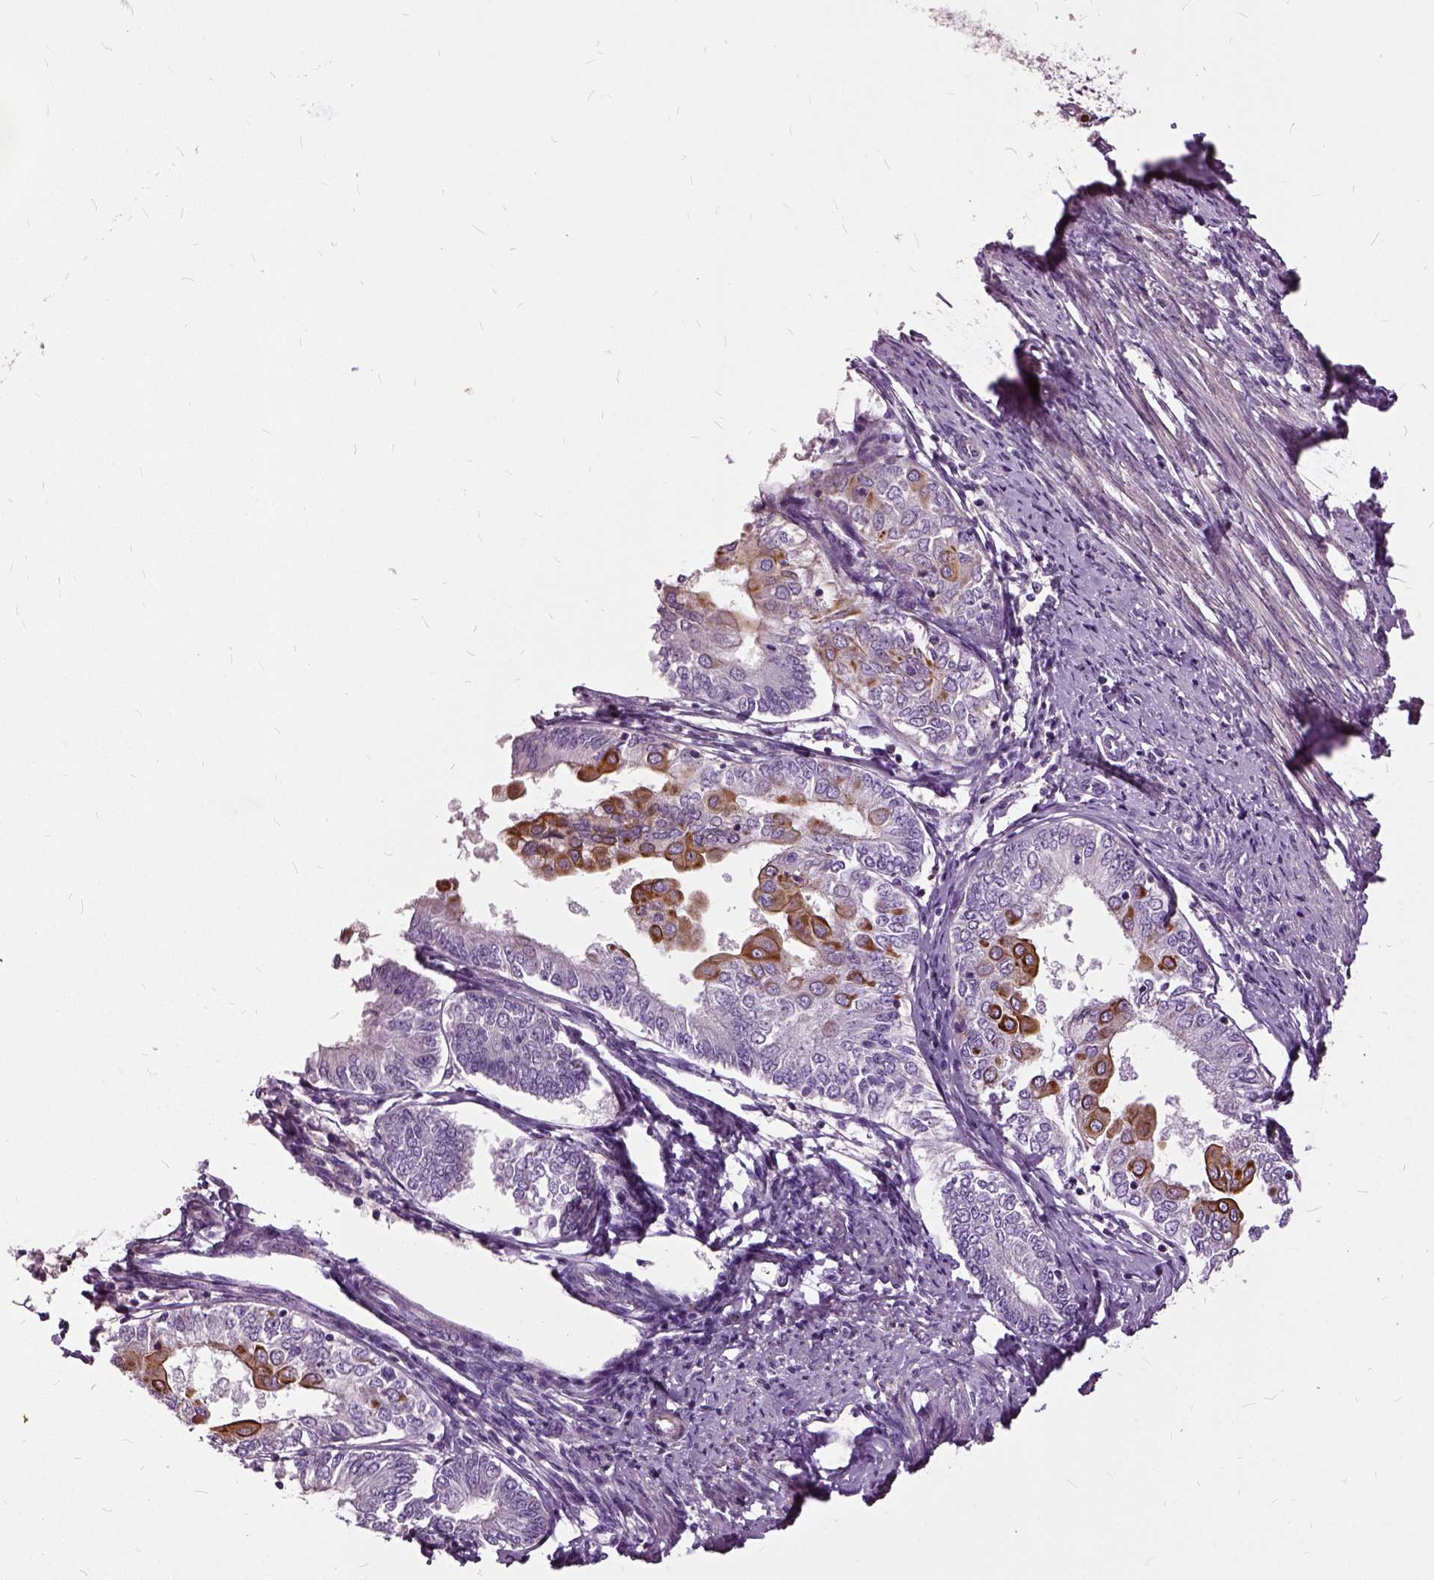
{"staining": {"intensity": "moderate", "quantity": "25%-75%", "location": "cytoplasmic/membranous"}, "tissue": "endometrial cancer", "cell_type": "Tumor cells", "image_type": "cancer", "snomed": [{"axis": "morphology", "description": "Adenocarcinoma, NOS"}, {"axis": "topography", "description": "Endometrium"}], "caption": "Human endometrial cancer (adenocarcinoma) stained with a protein marker displays moderate staining in tumor cells.", "gene": "ILRUN", "patient": {"sex": "female", "age": 68}}